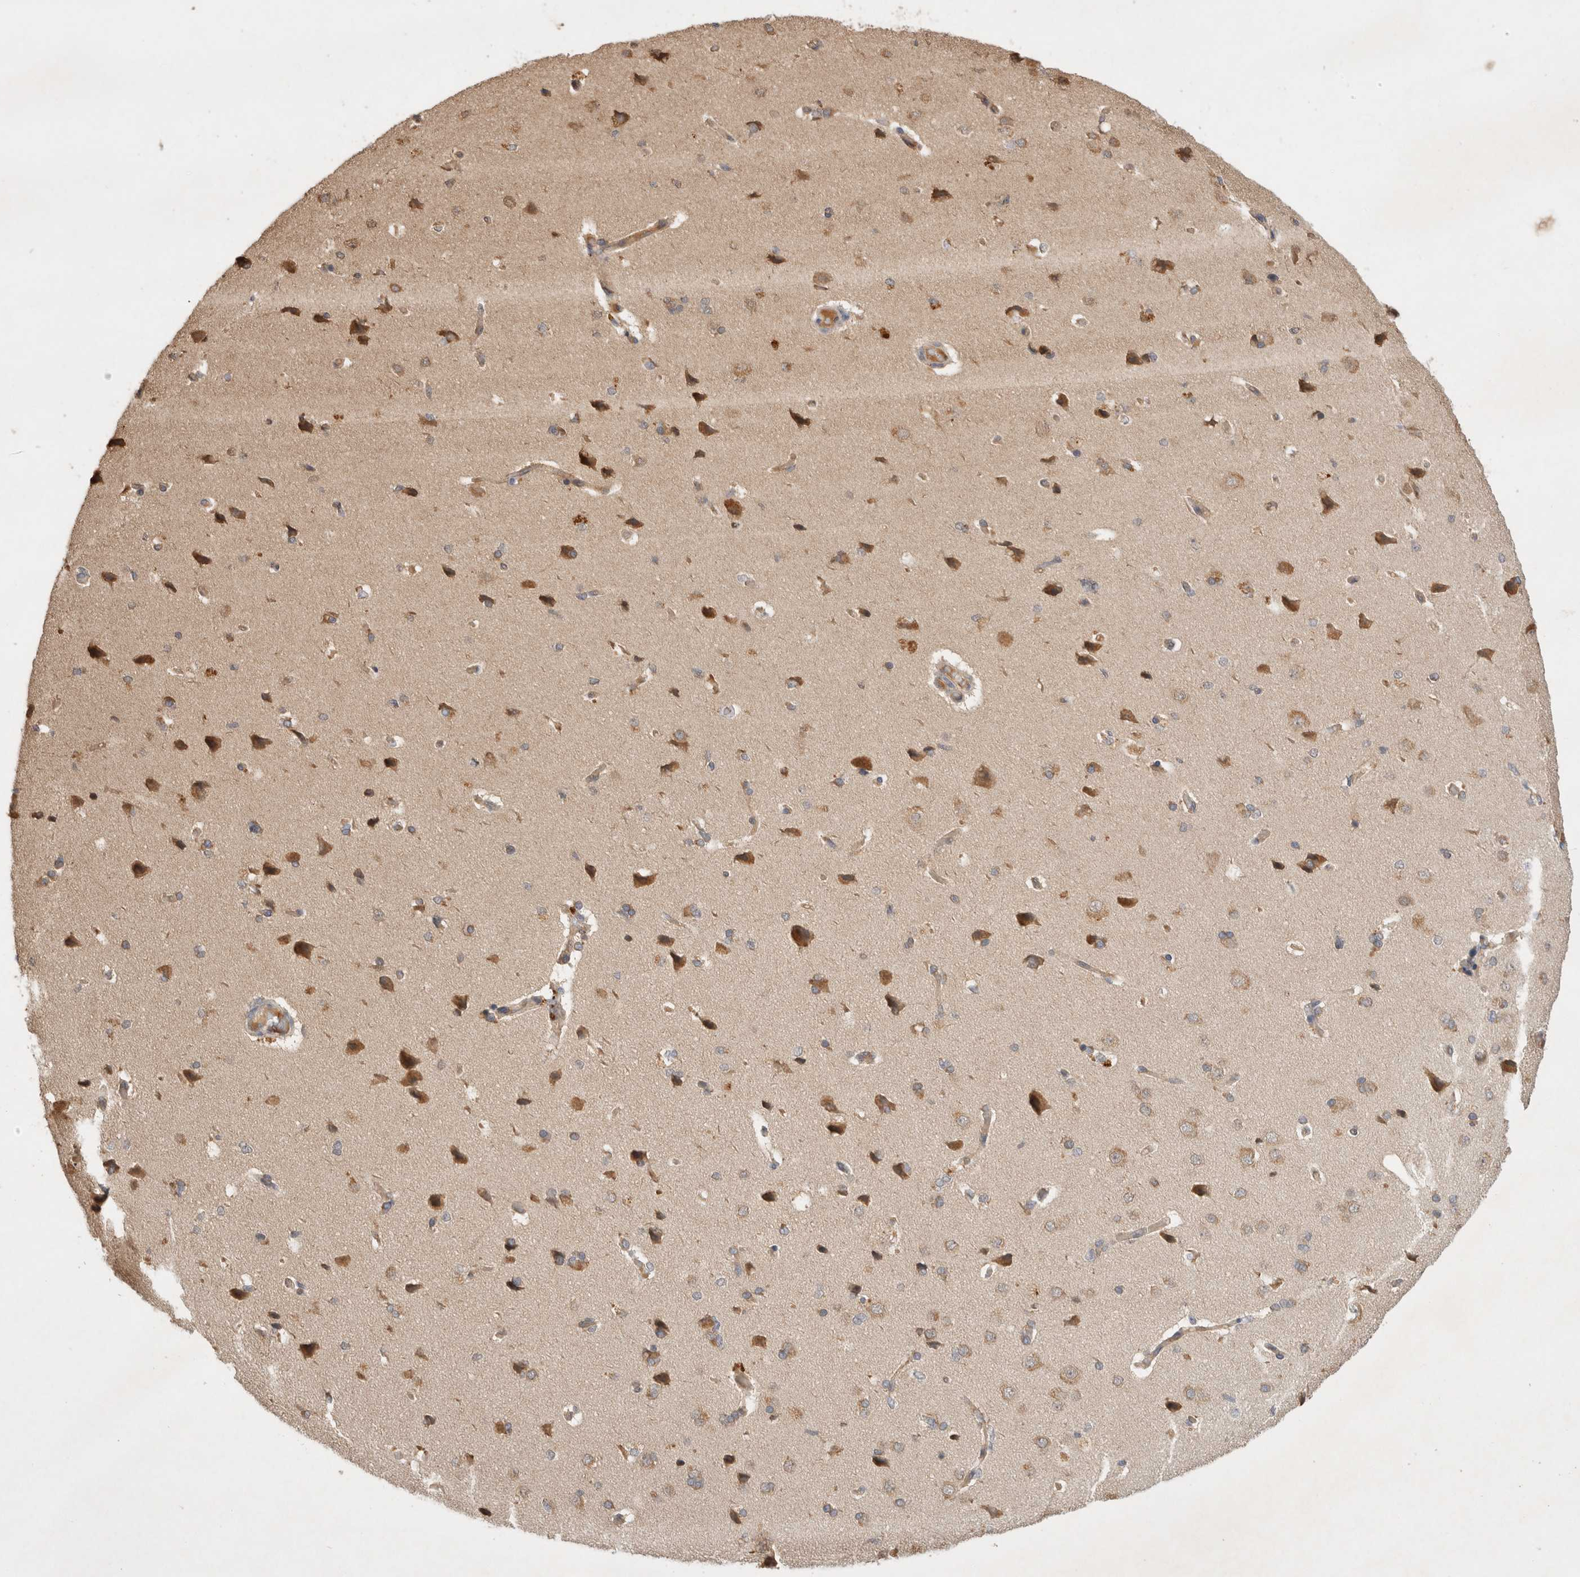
{"staining": {"intensity": "moderate", "quantity": "25%-75%", "location": "cytoplasmic/membranous"}, "tissue": "cerebral cortex", "cell_type": "Endothelial cells", "image_type": "normal", "snomed": [{"axis": "morphology", "description": "Normal tissue, NOS"}, {"axis": "topography", "description": "Cerebral cortex"}], "caption": "Protein expression analysis of unremarkable cerebral cortex reveals moderate cytoplasmic/membranous positivity in approximately 25%-75% of endothelial cells.", "gene": "YES1", "patient": {"sex": "male", "age": 62}}